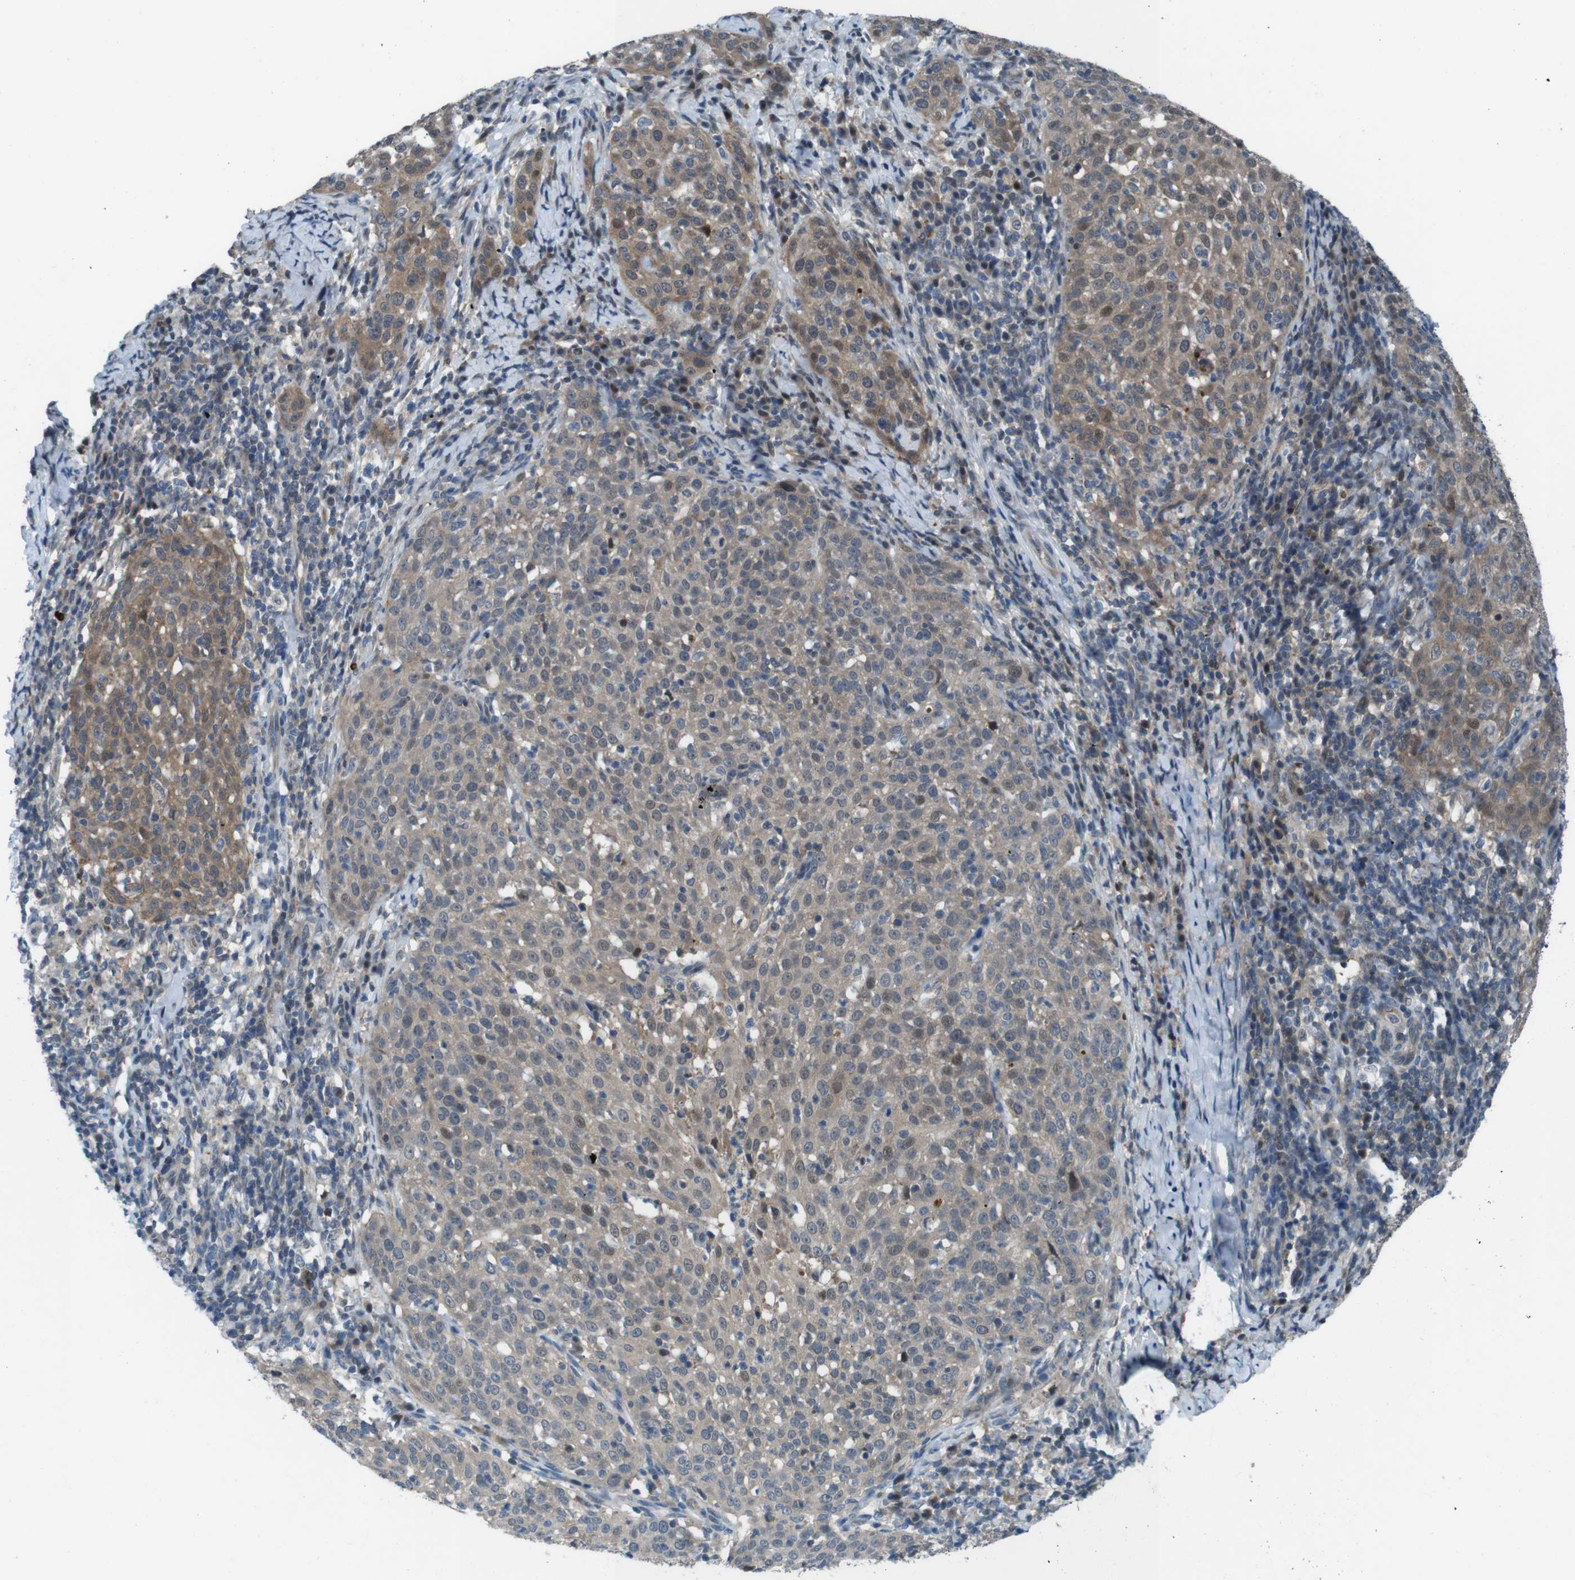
{"staining": {"intensity": "weak", "quantity": ">75%", "location": "cytoplasmic/membranous,nuclear"}, "tissue": "cervical cancer", "cell_type": "Tumor cells", "image_type": "cancer", "snomed": [{"axis": "morphology", "description": "Squamous cell carcinoma, NOS"}, {"axis": "topography", "description": "Cervix"}], "caption": "Cervical squamous cell carcinoma stained with a brown dye demonstrates weak cytoplasmic/membranous and nuclear positive expression in about >75% of tumor cells.", "gene": "LRP5", "patient": {"sex": "female", "age": 51}}